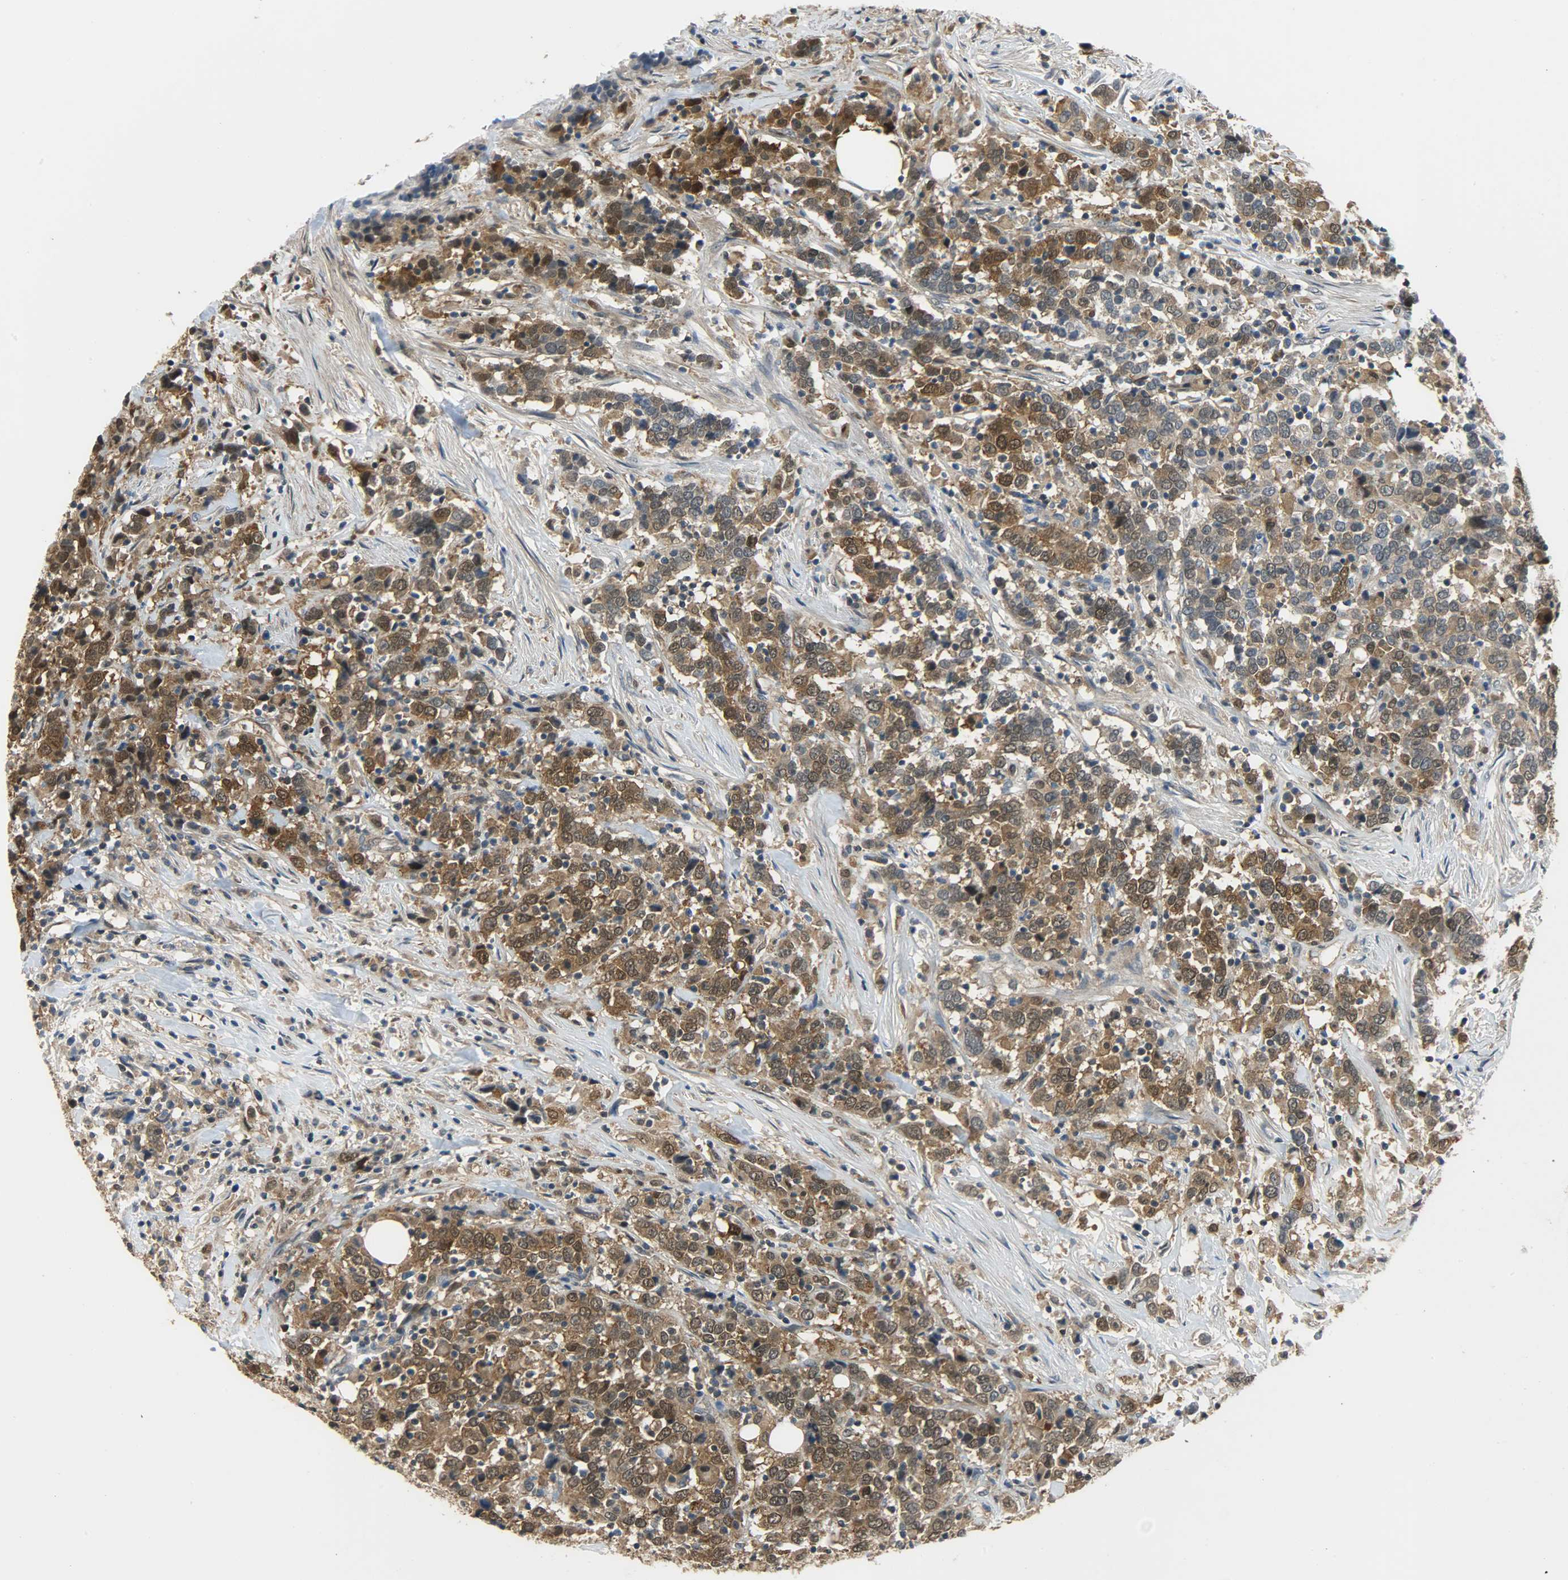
{"staining": {"intensity": "strong", "quantity": ">75%", "location": "cytoplasmic/membranous,nuclear"}, "tissue": "urothelial cancer", "cell_type": "Tumor cells", "image_type": "cancer", "snomed": [{"axis": "morphology", "description": "Urothelial carcinoma, High grade"}, {"axis": "topography", "description": "Urinary bladder"}], "caption": "About >75% of tumor cells in human urothelial carcinoma (high-grade) show strong cytoplasmic/membranous and nuclear protein staining as visualized by brown immunohistochemical staining.", "gene": "EIF4EBP1", "patient": {"sex": "male", "age": 61}}